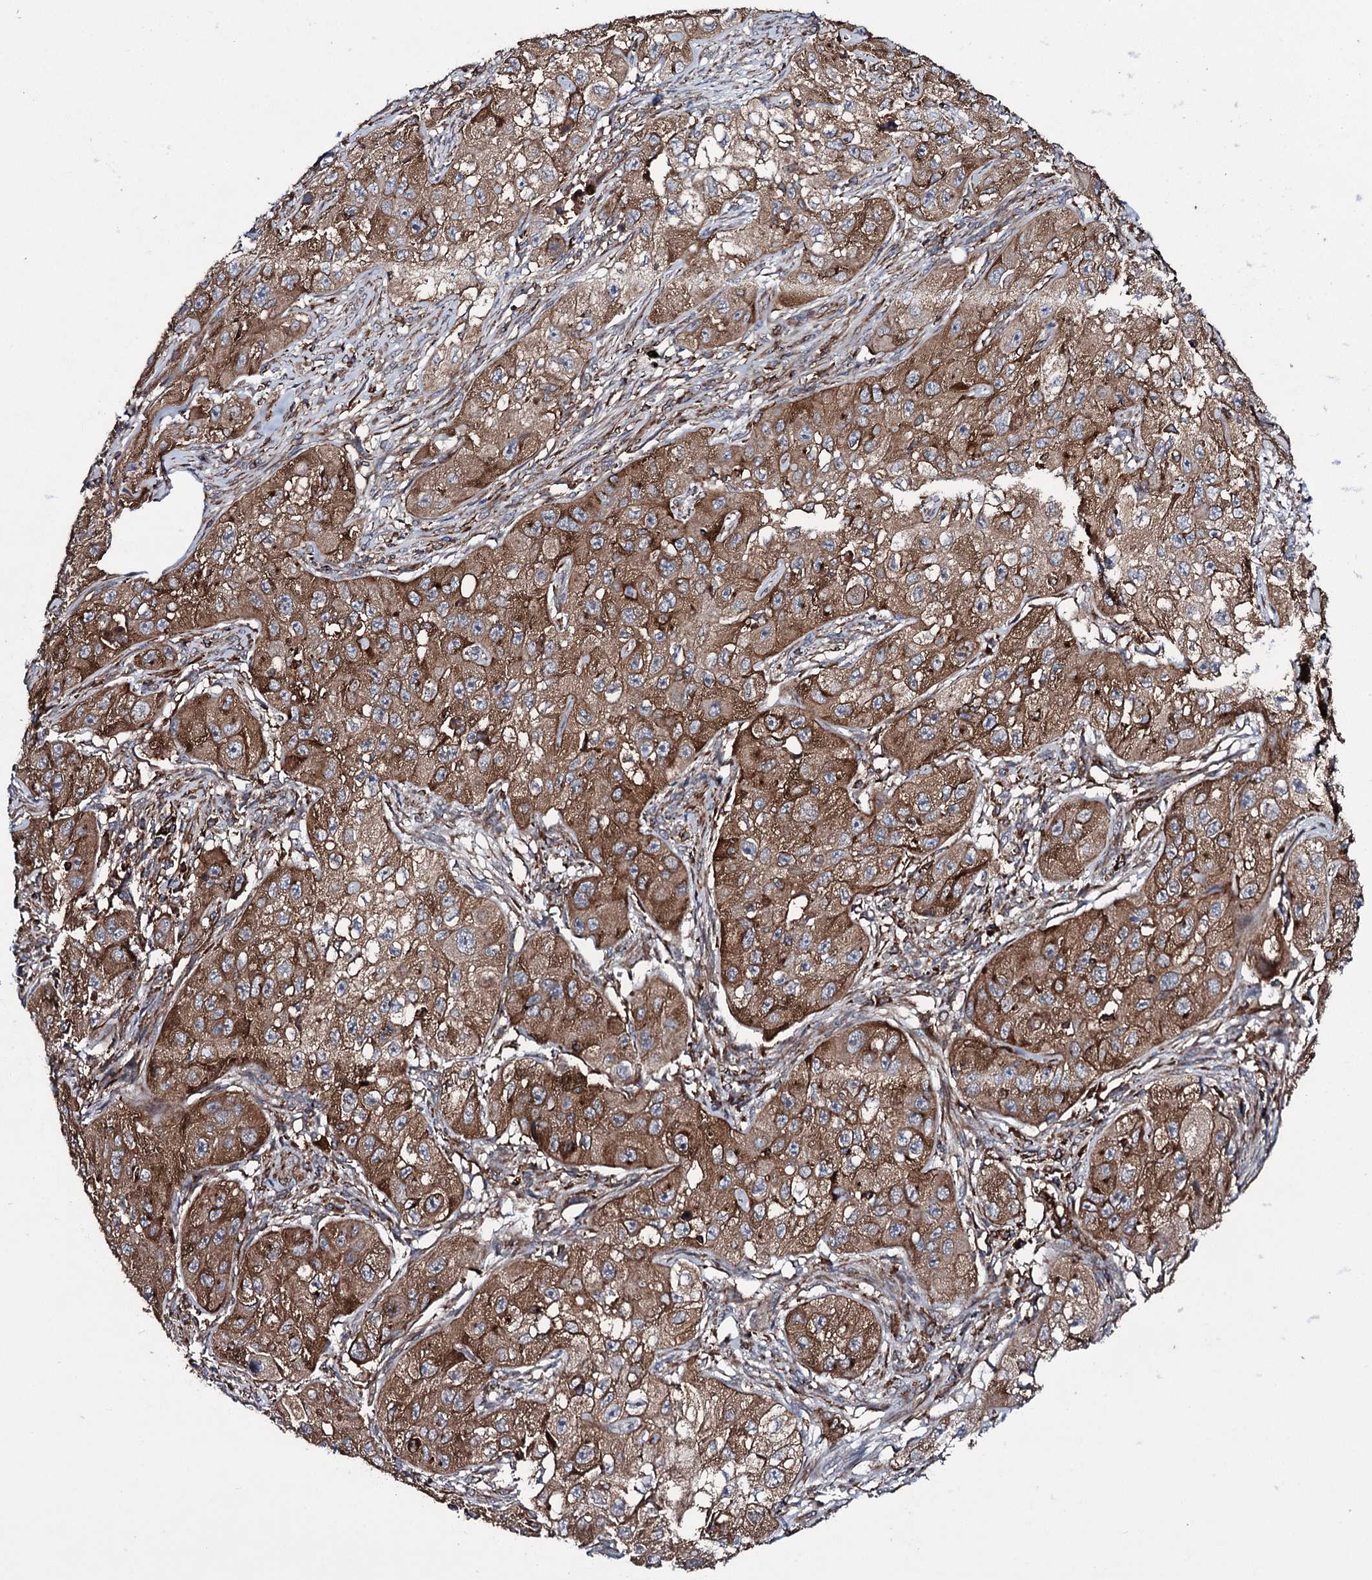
{"staining": {"intensity": "moderate", "quantity": ">75%", "location": "cytoplasmic/membranous"}, "tissue": "skin cancer", "cell_type": "Tumor cells", "image_type": "cancer", "snomed": [{"axis": "morphology", "description": "Squamous cell carcinoma, NOS"}, {"axis": "topography", "description": "Skin"}, {"axis": "topography", "description": "Subcutis"}], "caption": "Skin squamous cell carcinoma stained with a protein marker reveals moderate staining in tumor cells.", "gene": "VAMP8", "patient": {"sex": "male", "age": 73}}